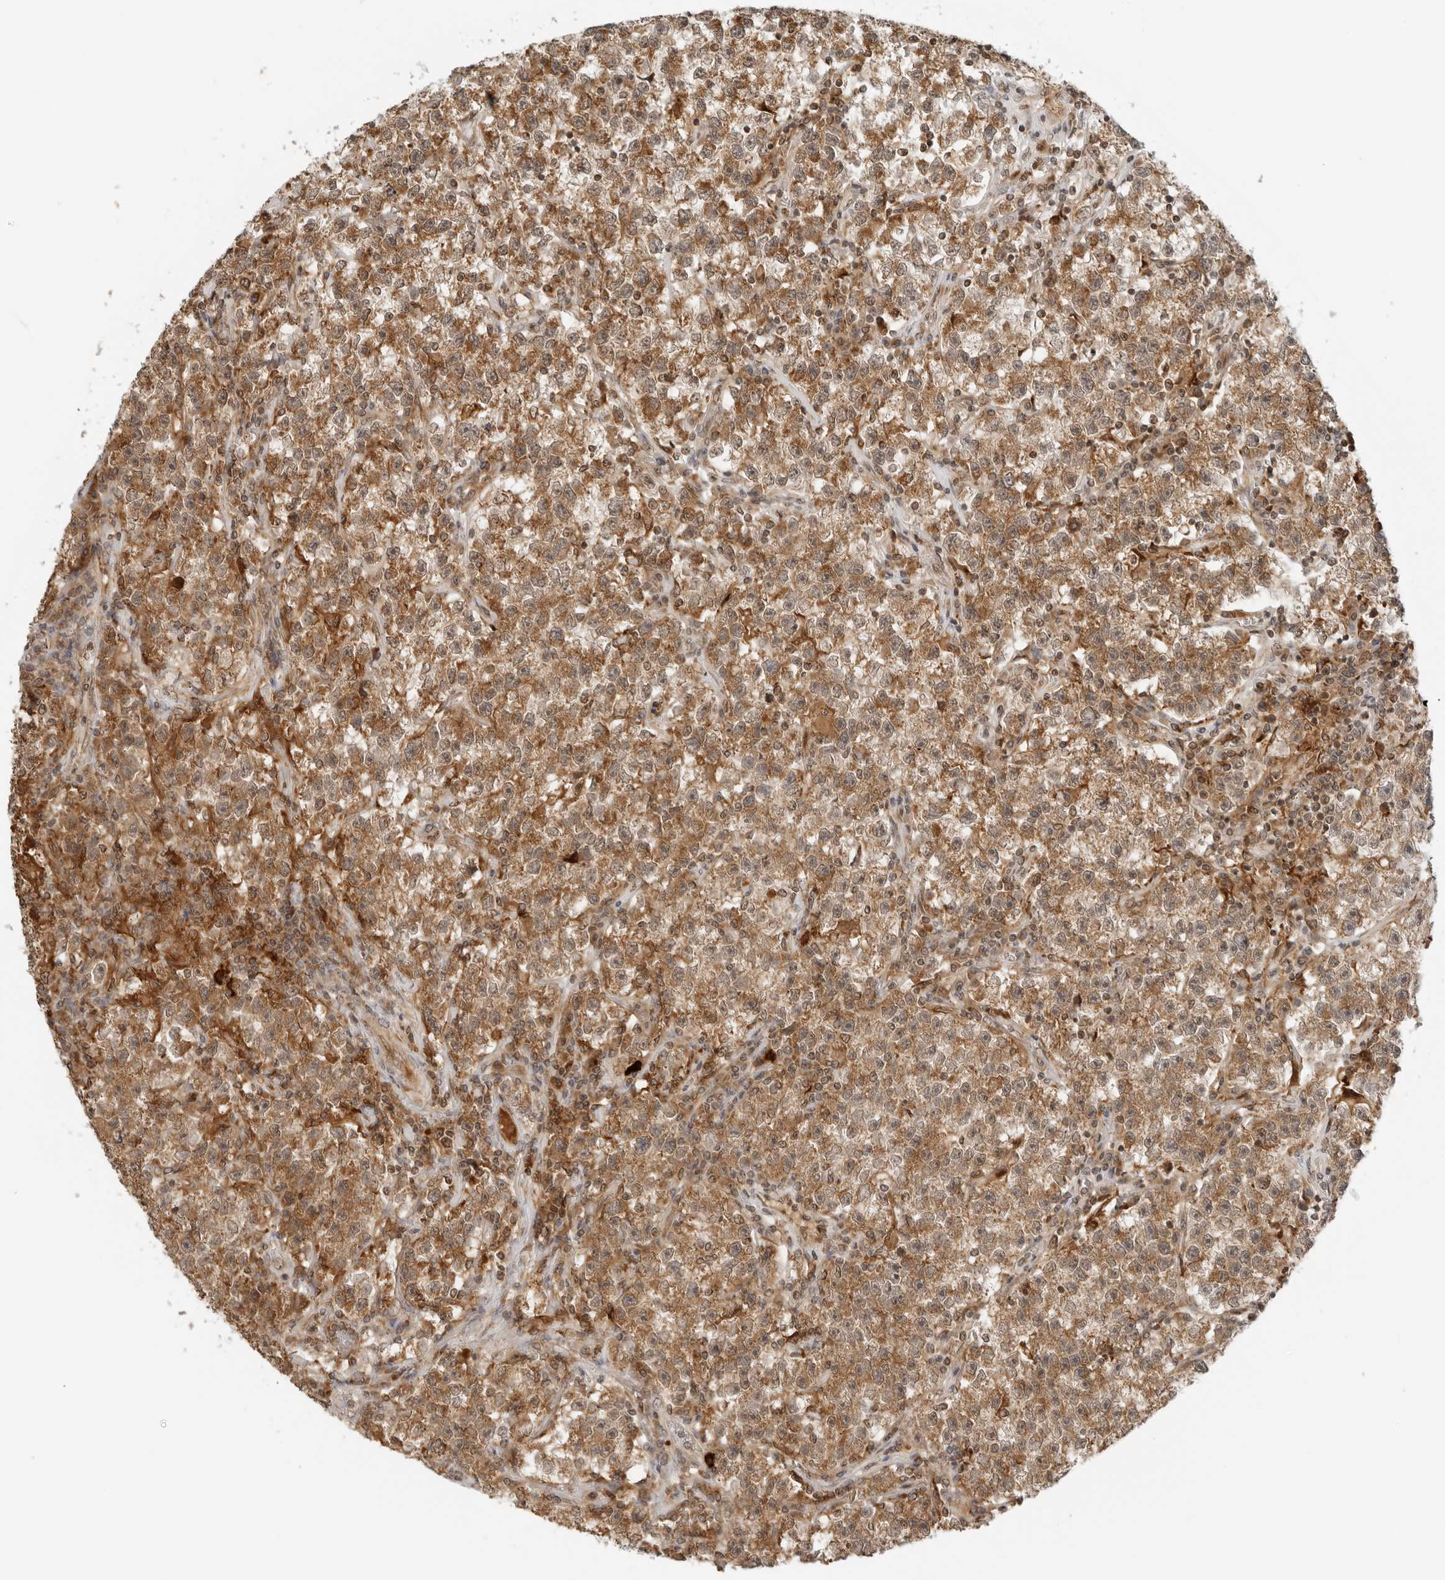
{"staining": {"intensity": "moderate", "quantity": ">75%", "location": "cytoplasmic/membranous"}, "tissue": "testis cancer", "cell_type": "Tumor cells", "image_type": "cancer", "snomed": [{"axis": "morphology", "description": "Seminoma, NOS"}, {"axis": "topography", "description": "Testis"}], "caption": "Immunohistochemical staining of human testis seminoma reveals moderate cytoplasmic/membranous protein staining in approximately >75% of tumor cells. (DAB IHC, brown staining for protein, blue staining for nuclei).", "gene": "RC3H1", "patient": {"sex": "male", "age": 22}}